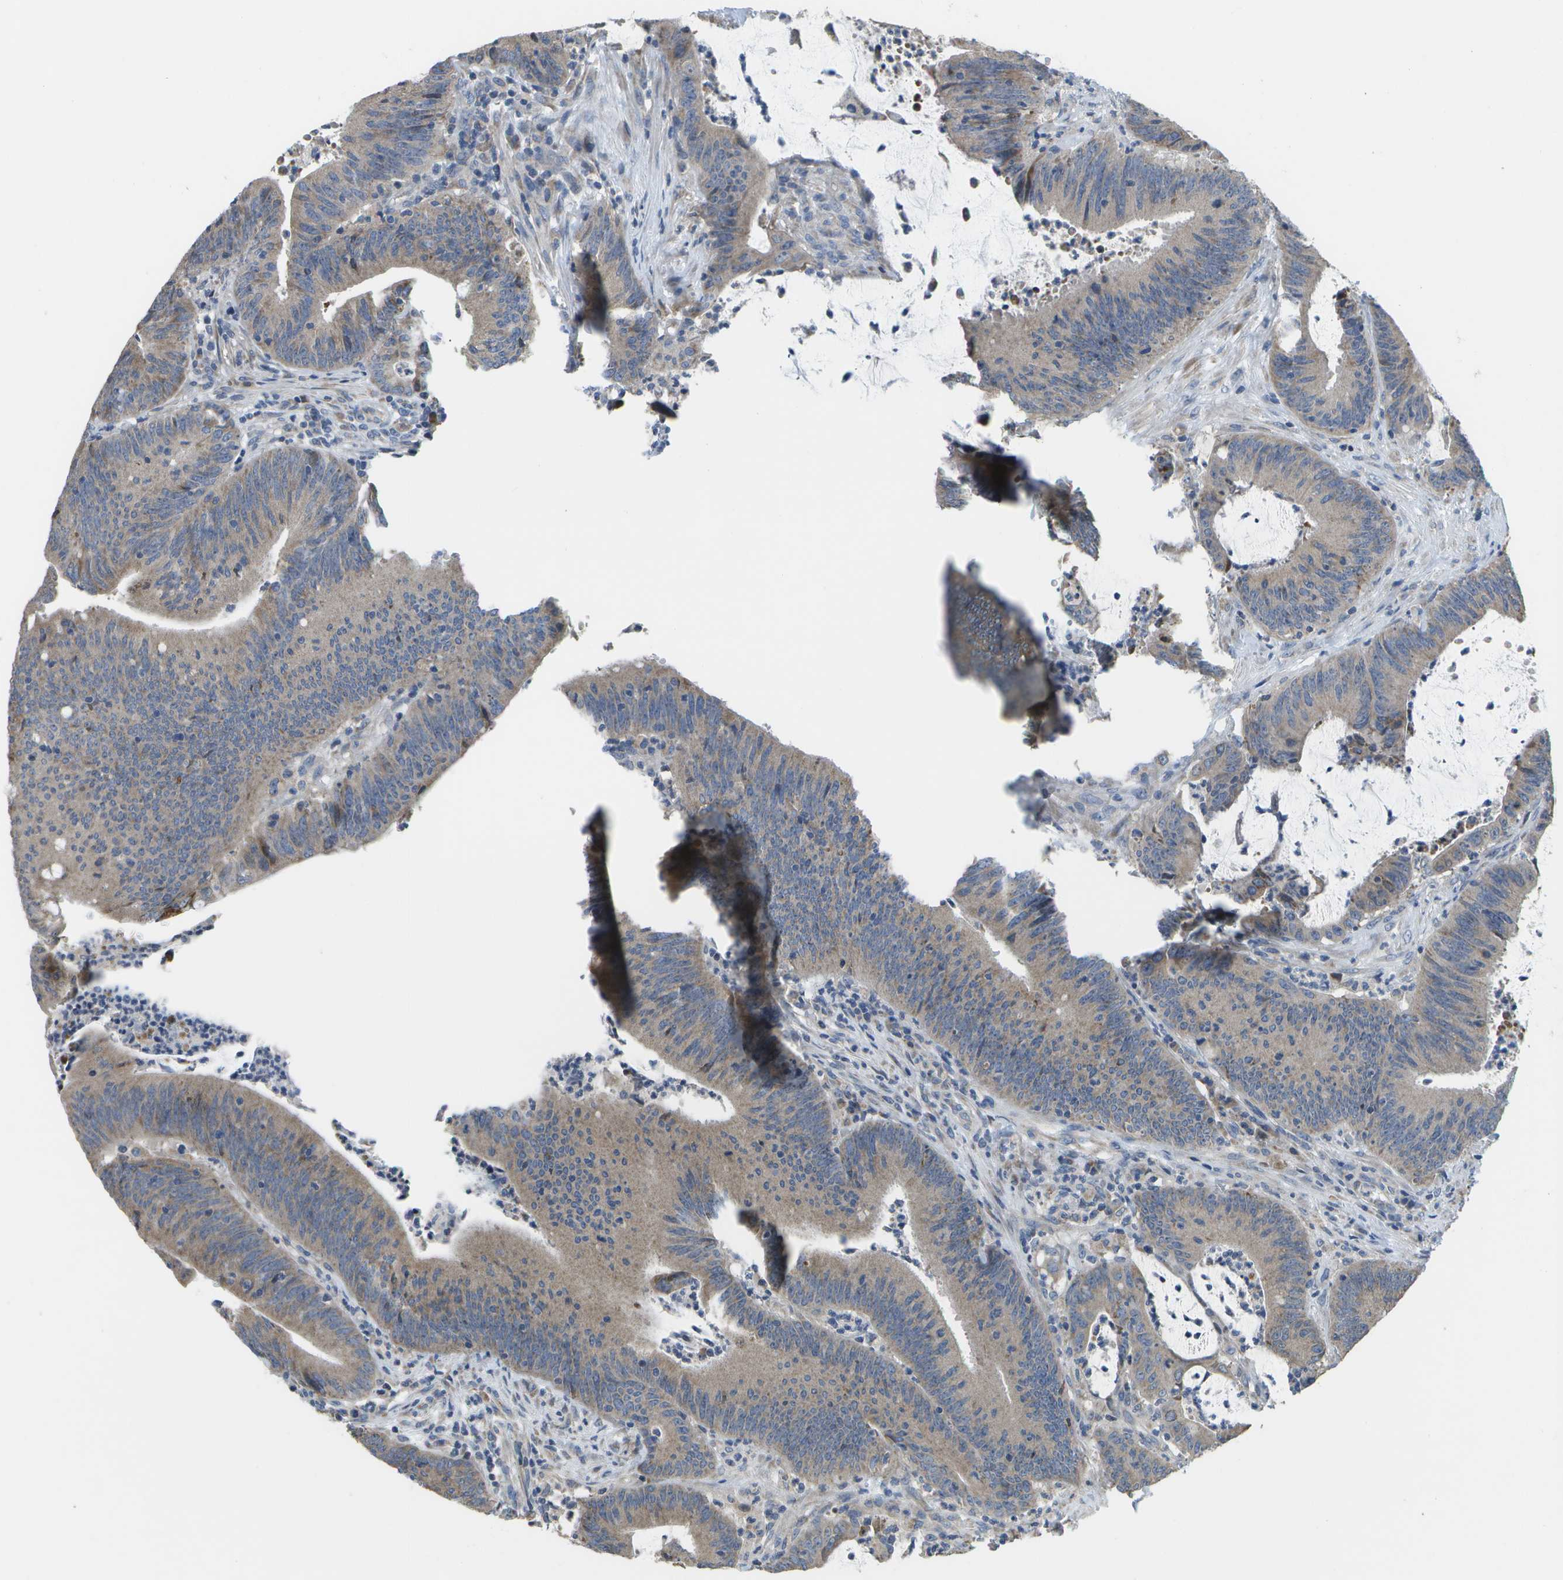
{"staining": {"intensity": "weak", "quantity": ">75%", "location": "cytoplasmic/membranous"}, "tissue": "colorectal cancer", "cell_type": "Tumor cells", "image_type": "cancer", "snomed": [{"axis": "morphology", "description": "Normal tissue, NOS"}, {"axis": "morphology", "description": "Adenocarcinoma, NOS"}, {"axis": "topography", "description": "Rectum"}], "caption": "Immunohistochemistry (IHC) photomicrograph of human adenocarcinoma (colorectal) stained for a protein (brown), which shows low levels of weak cytoplasmic/membranous staining in about >75% of tumor cells.", "gene": "HADHA", "patient": {"sex": "female", "age": 66}}